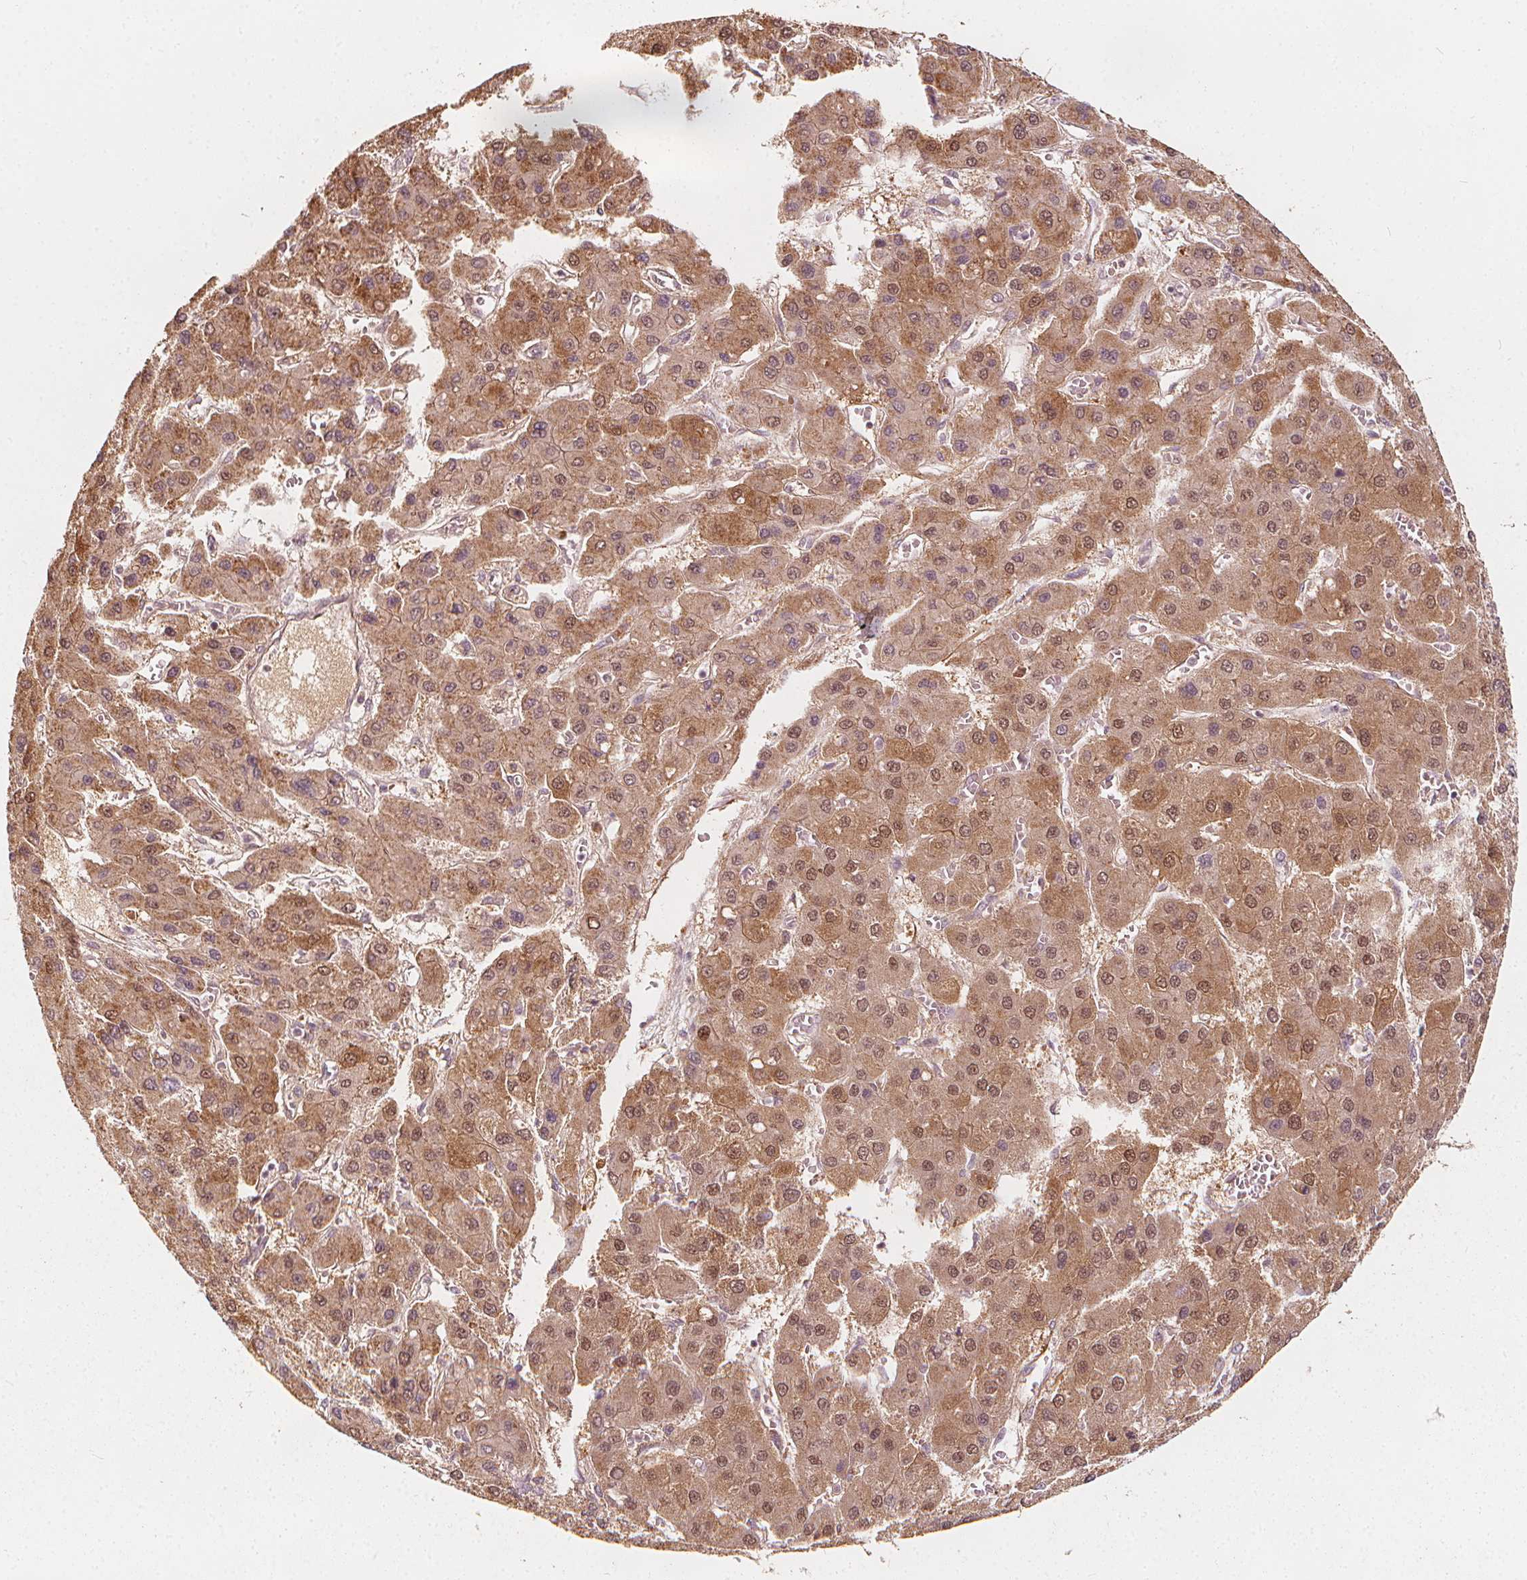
{"staining": {"intensity": "moderate", "quantity": ">75%", "location": "cytoplasmic/membranous,nuclear"}, "tissue": "liver cancer", "cell_type": "Tumor cells", "image_type": "cancer", "snomed": [{"axis": "morphology", "description": "Carcinoma, Hepatocellular, NOS"}, {"axis": "topography", "description": "Liver"}], "caption": "IHC of human liver cancer (hepatocellular carcinoma) demonstrates medium levels of moderate cytoplasmic/membranous and nuclear positivity in approximately >75% of tumor cells.", "gene": "NPC1L1", "patient": {"sex": "female", "age": 41}}